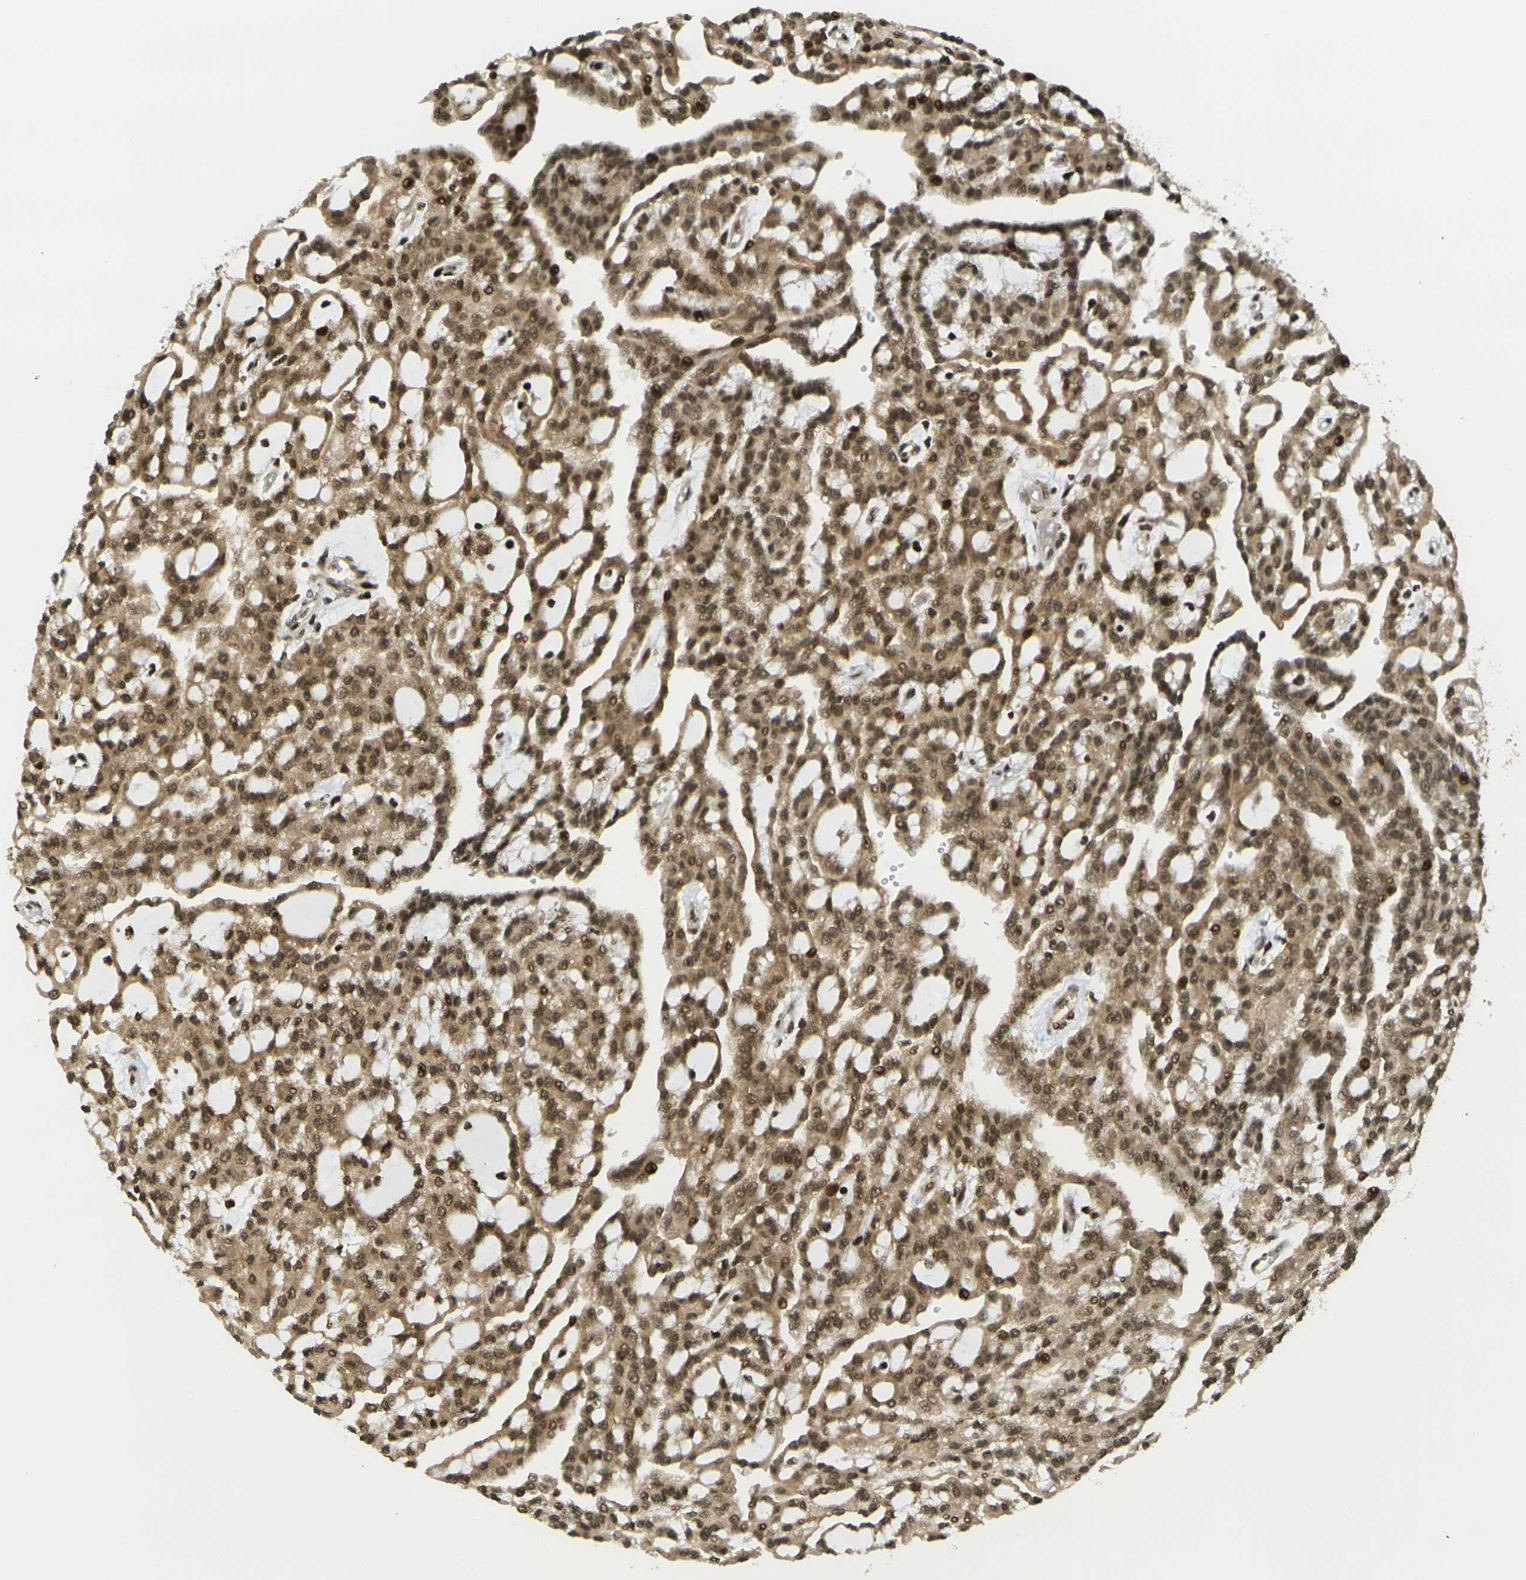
{"staining": {"intensity": "moderate", "quantity": ">75%", "location": "cytoplasmic/membranous,nuclear"}, "tissue": "renal cancer", "cell_type": "Tumor cells", "image_type": "cancer", "snomed": [{"axis": "morphology", "description": "Adenocarcinoma, NOS"}, {"axis": "topography", "description": "Kidney"}], "caption": "An image showing moderate cytoplasmic/membranous and nuclear expression in about >75% of tumor cells in adenocarcinoma (renal), as visualized by brown immunohistochemical staining.", "gene": "RUVBL2", "patient": {"sex": "male", "age": 63}}